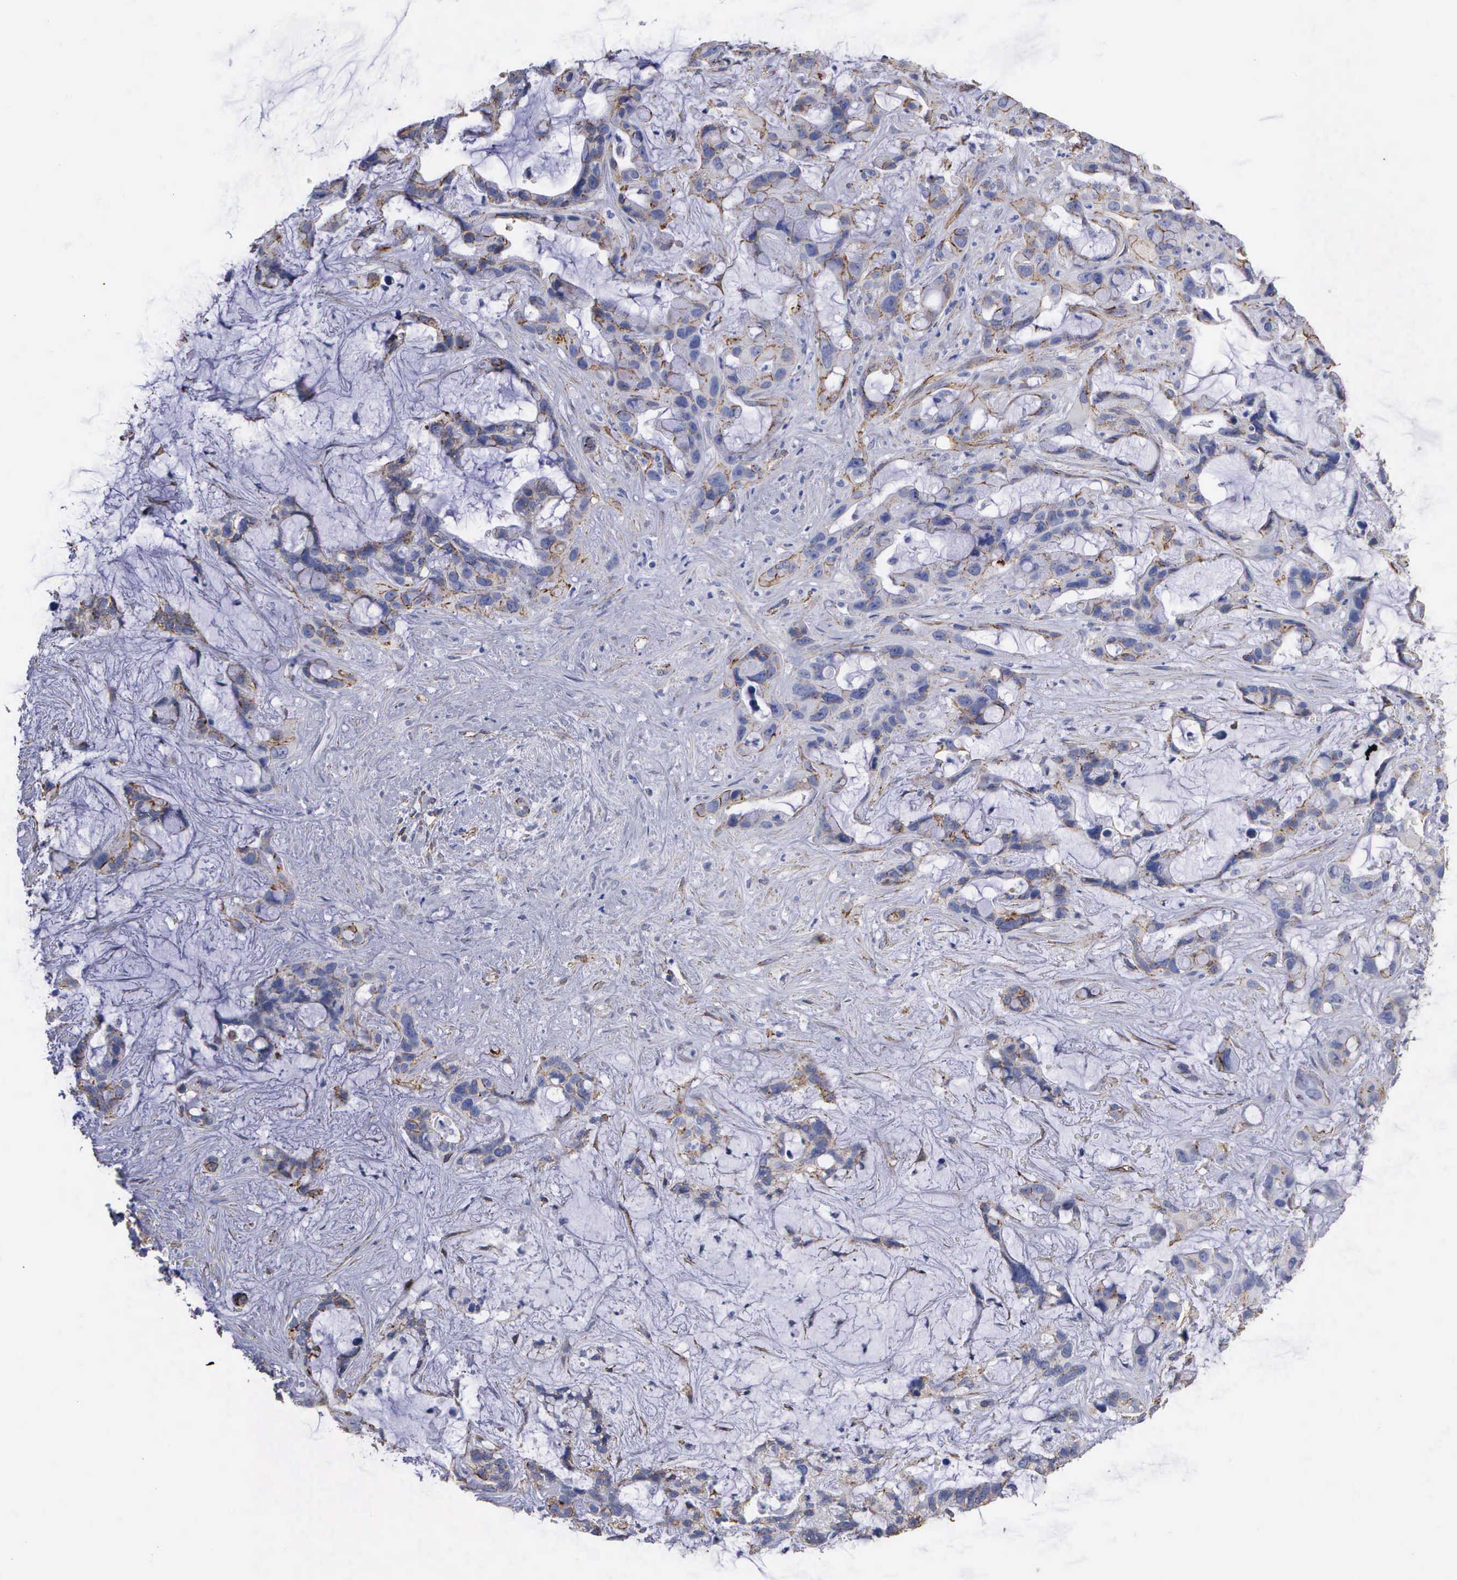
{"staining": {"intensity": "negative", "quantity": "none", "location": "none"}, "tissue": "liver cancer", "cell_type": "Tumor cells", "image_type": "cancer", "snomed": [{"axis": "morphology", "description": "Cholangiocarcinoma"}, {"axis": "topography", "description": "Liver"}], "caption": "An immunohistochemistry (IHC) photomicrograph of liver cancer is shown. There is no staining in tumor cells of liver cancer.", "gene": "MAGEB10", "patient": {"sex": "female", "age": 65}}